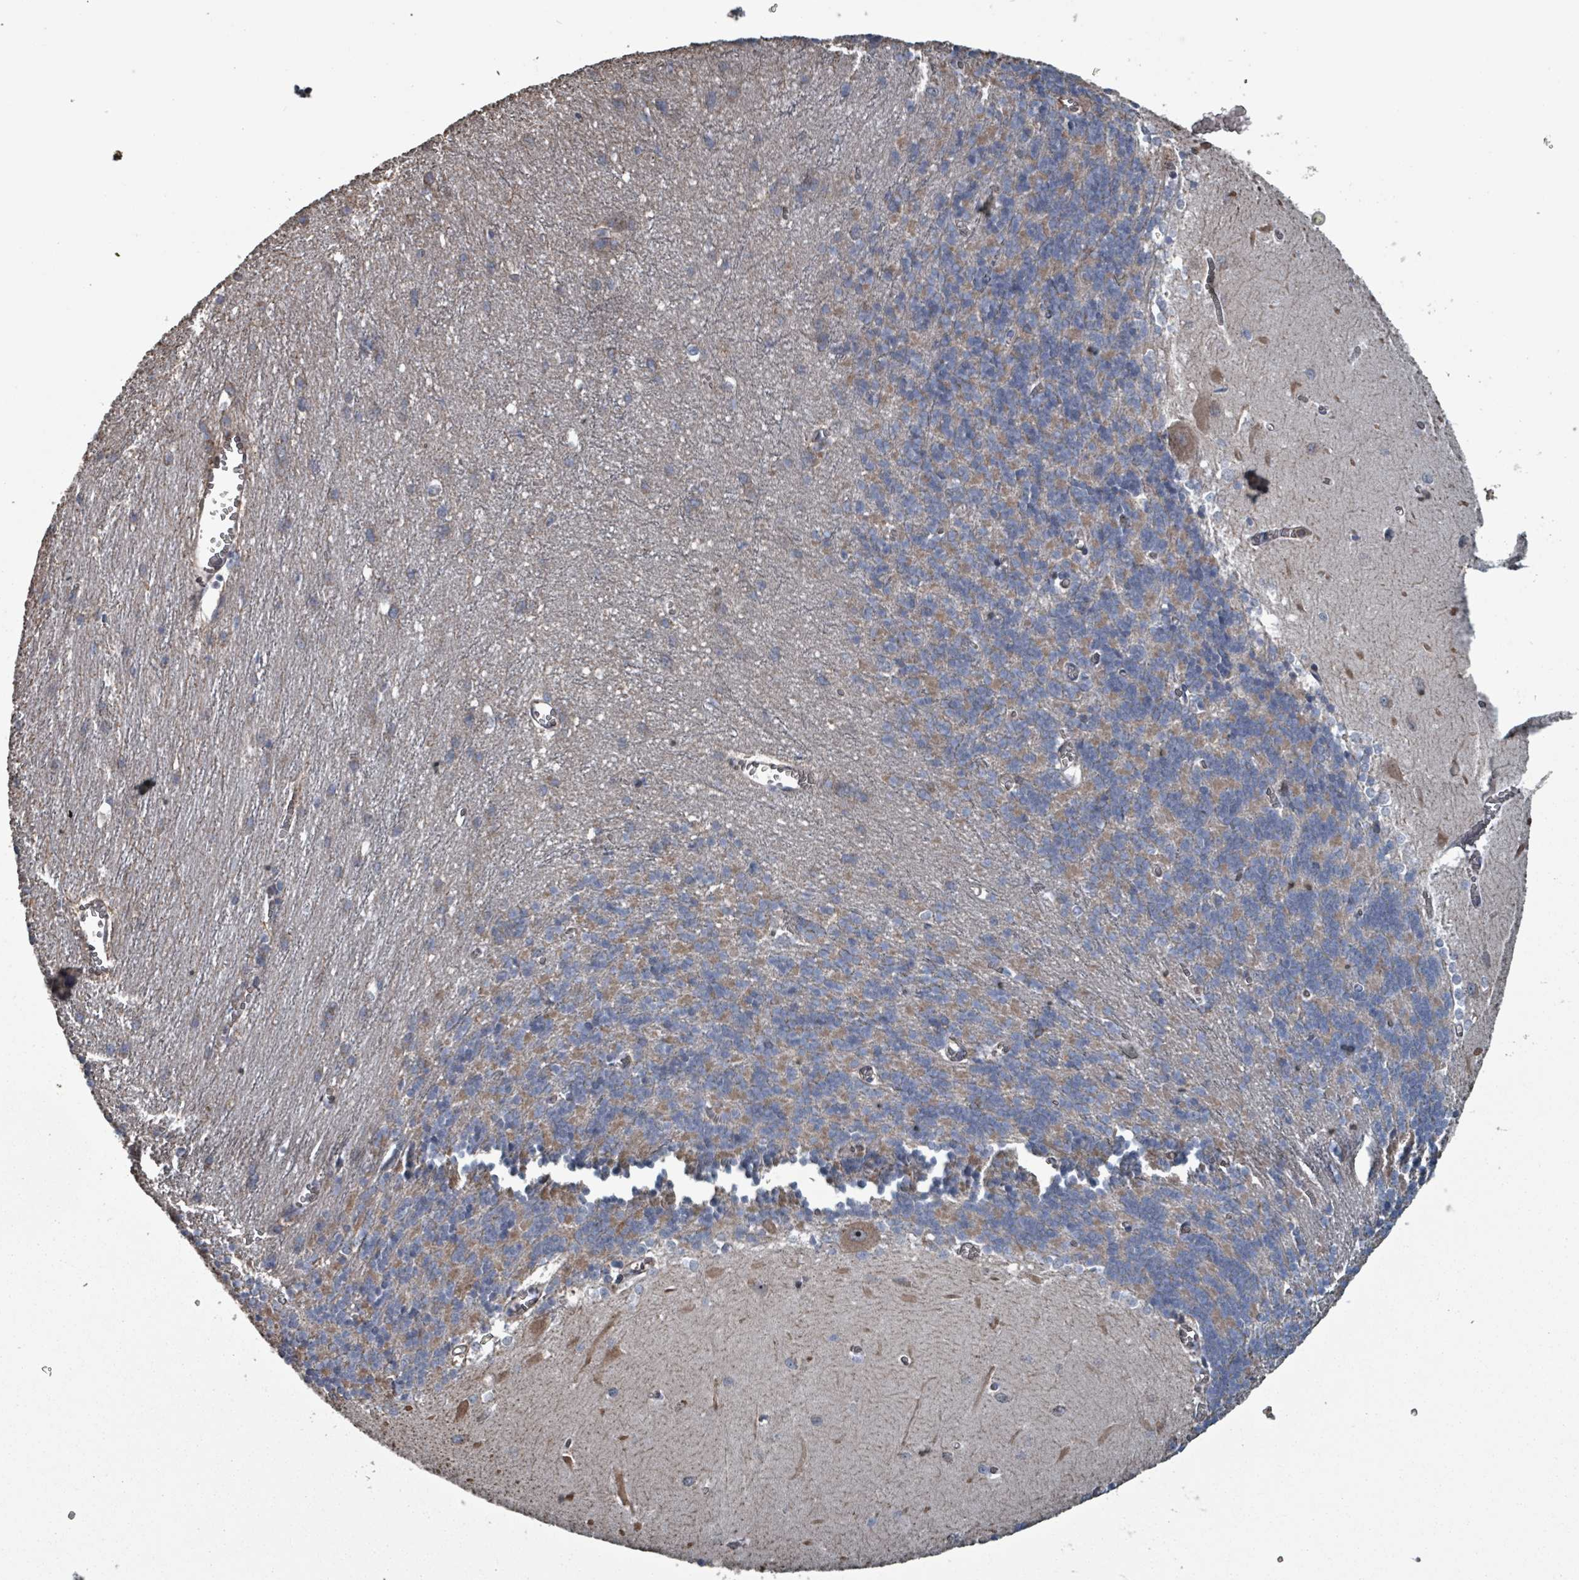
{"staining": {"intensity": "weak", "quantity": "25%-75%", "location": "cytoplasmic/membranous"}, "tissue": "cerebellum", "cell_type": "Cells in granular layer", "image_type": "normal", "snomed": [{"axis": "morphology", "description": "Normal tissue, NOS"}, {"axis": "topography", "description": "Cerebellum"}], "caption": "Cells in granular layer reveal weak cytoplasmic/membranous staining in approximately 25%-75% of cells in benign cerebellum. Using DAB (3,3'-diaminobenzidine) (brown) and hematoxylin (blue) stains, captured at high magnification using brightfield microscopy.", "gene": "MRPL4", "patient": {"sex": "male", "age": 37}}